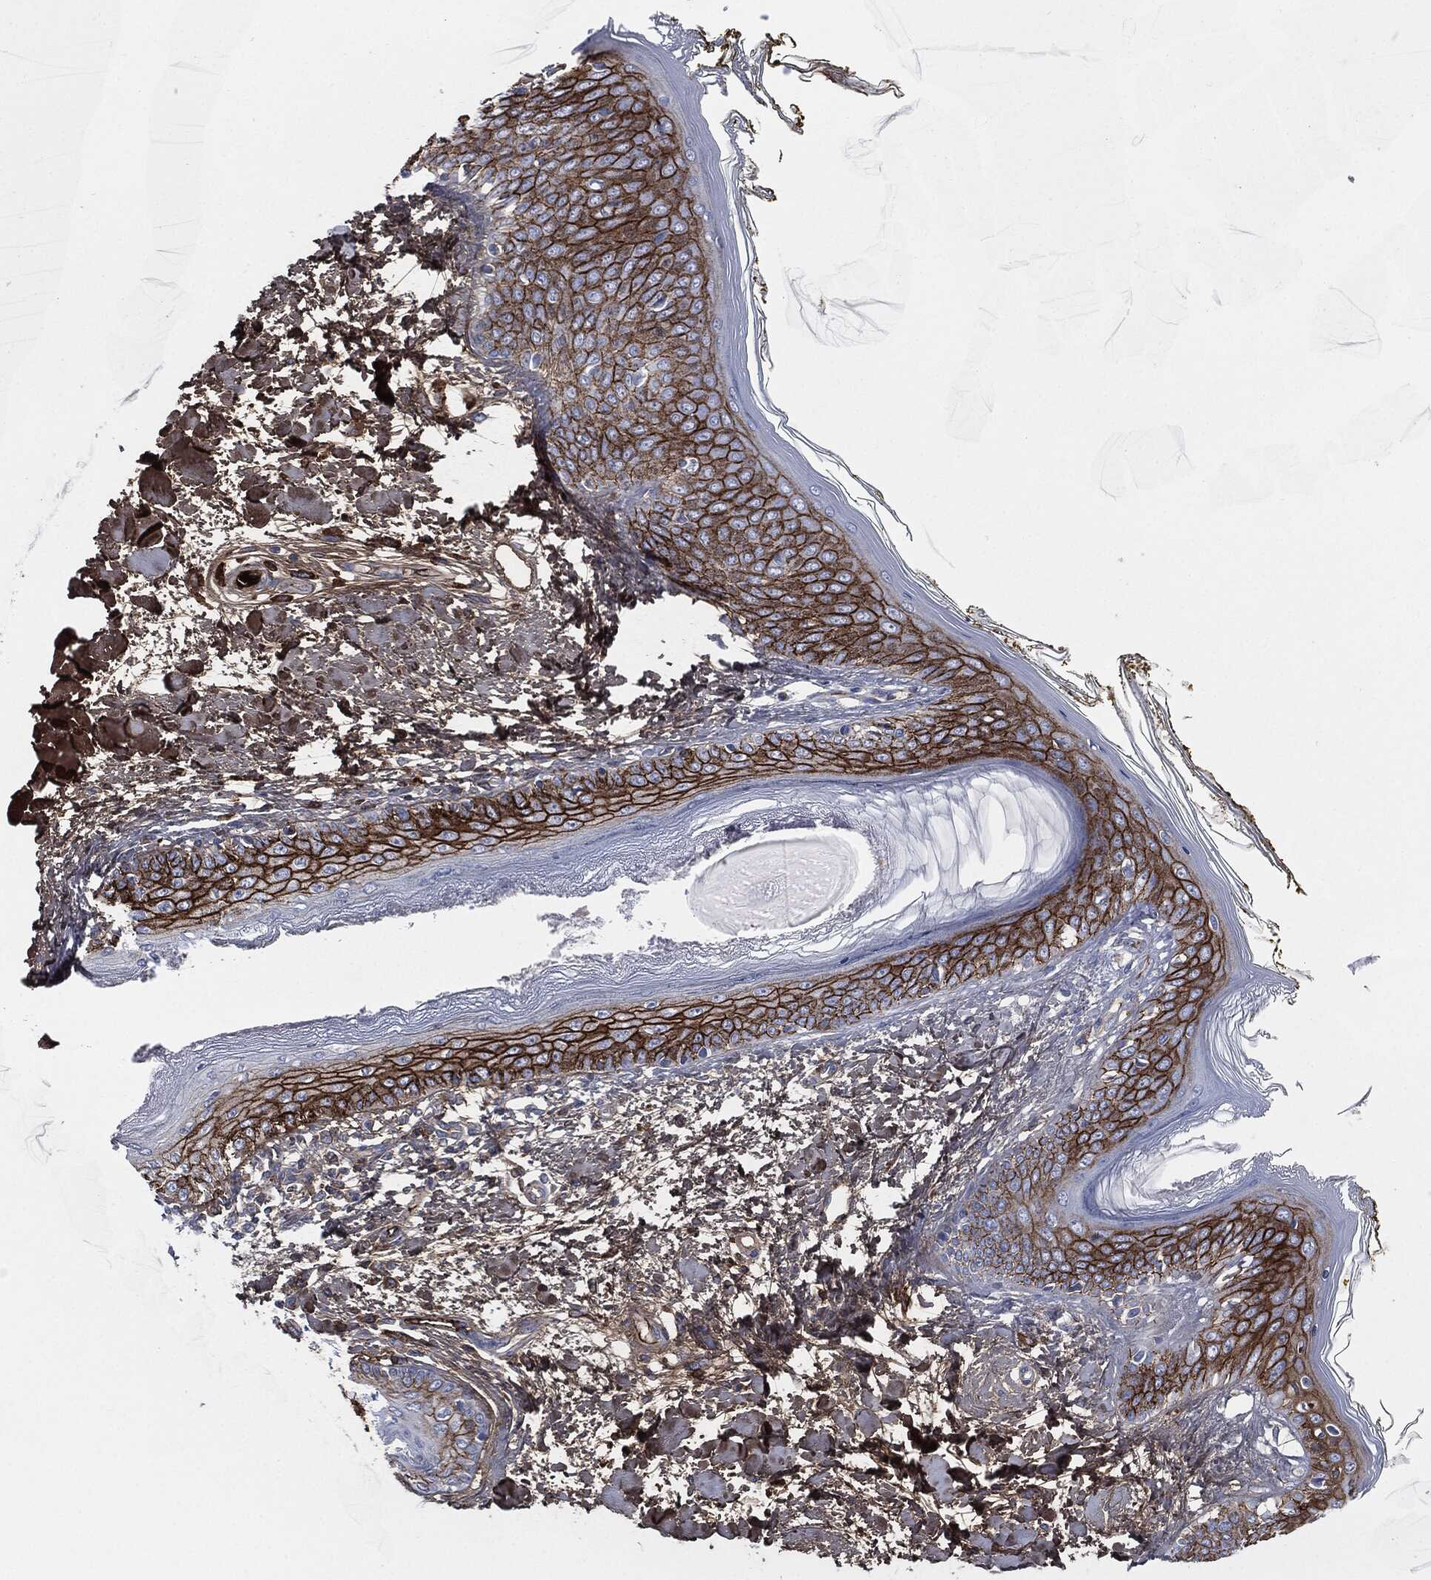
{"staining": {"intensity": "negative", "quantity": "none", "location": "none"}, "tissue": "skin", "cell_type": "Fibroblasts", "image_type": "normal", "snomed": [{"axis": "morphology", "description": "Normal tissue, NOS"}, {"axis": "morphology", "description": "Malignant melanoma, NOS"}, {"axis": "topography", "description": "Skin"}], "caption": "Unremarkable skin was stained to show a protein in brown. There is no significant positivity in fibroblasts.", "gene": "APOB", "patient": {"sex": "female", "age": 34}}